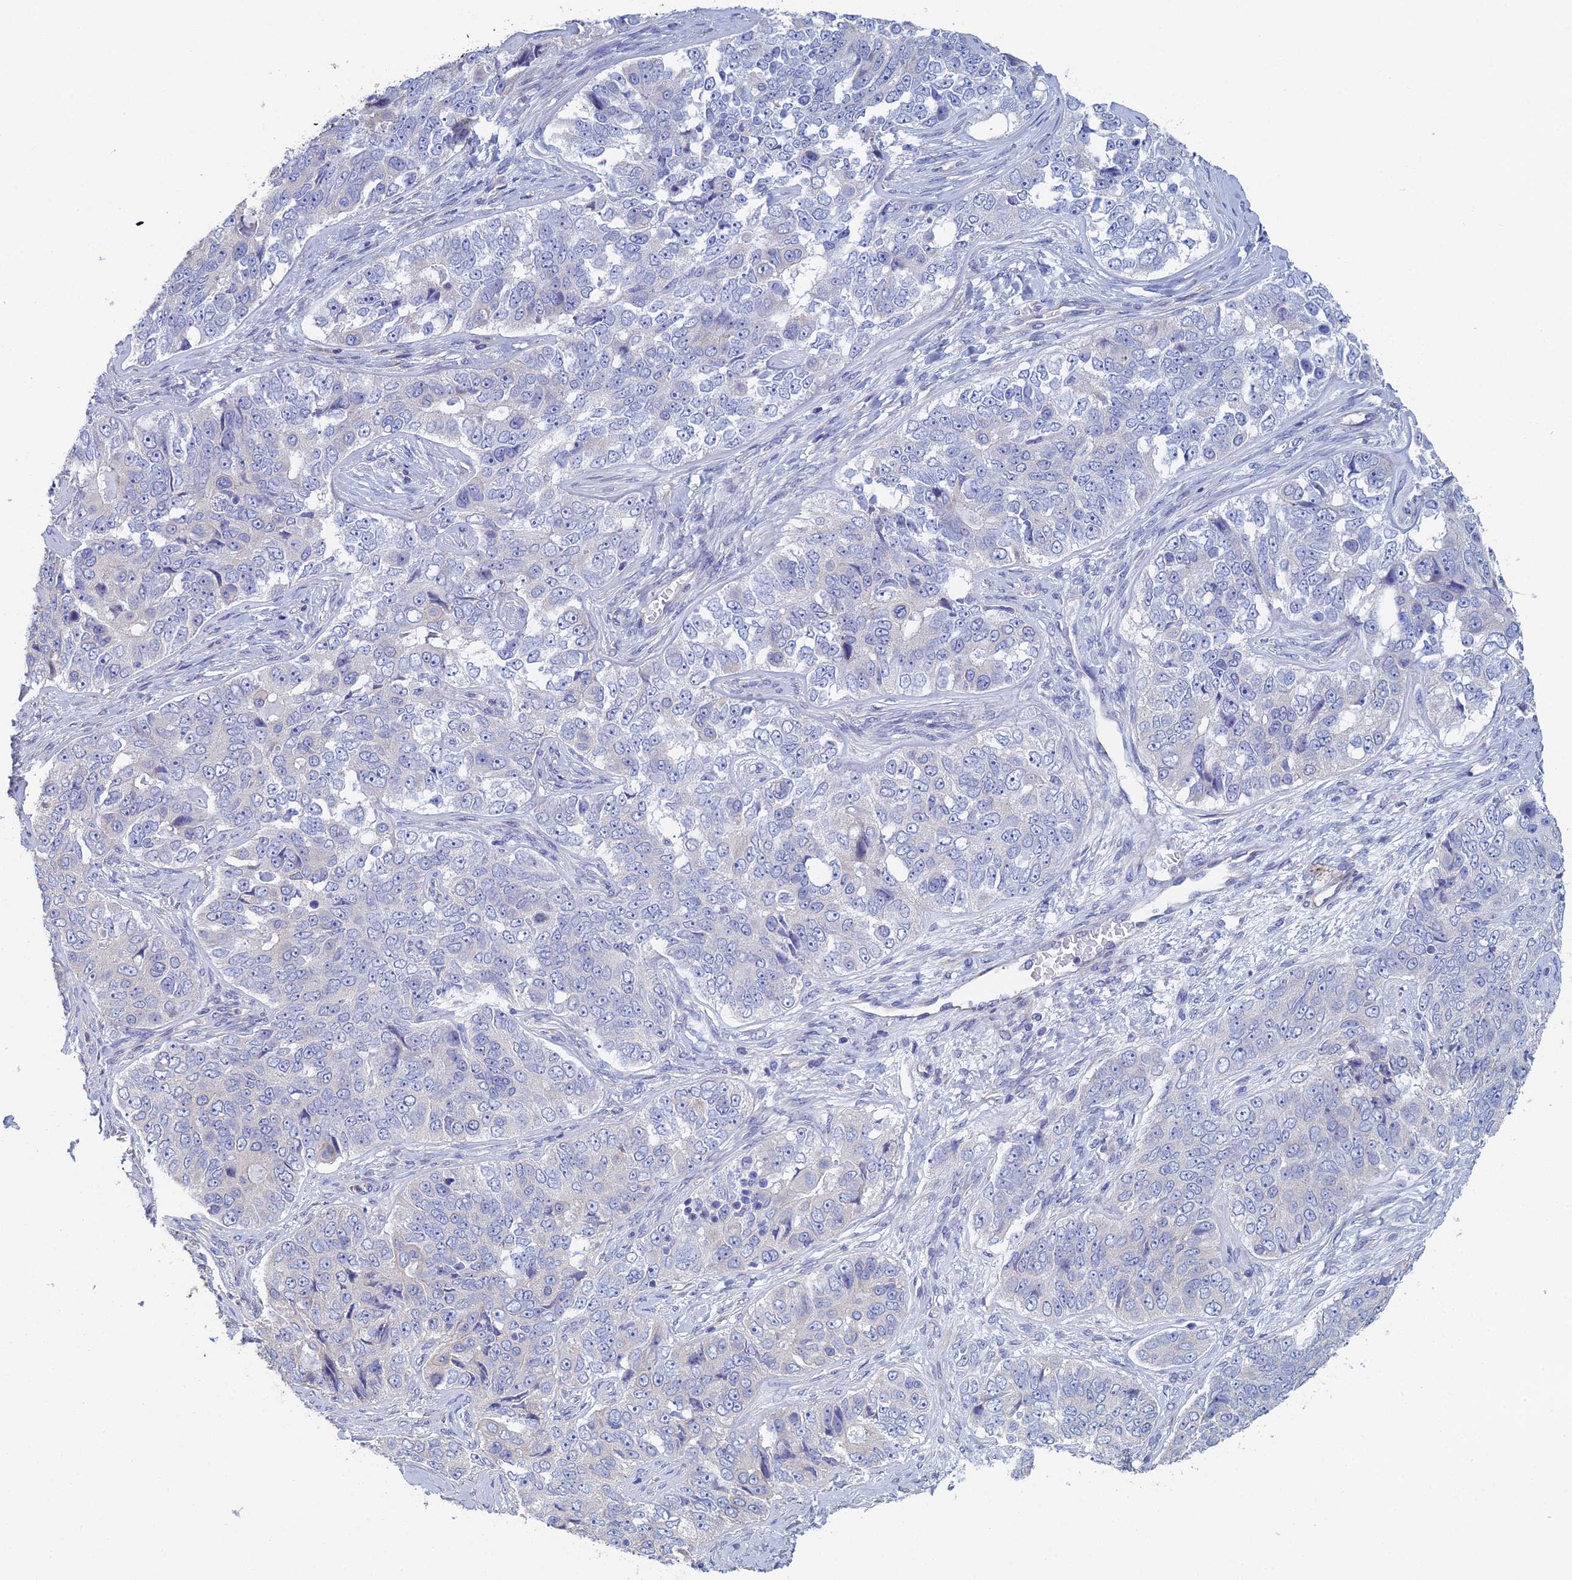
{"staining": {"intensity": "negative", "quantity": "none", "location": "none"}, "tissue": "ovarian cancer", "cell_type": "Tumor cells", "image_type": "cancer", "snomed": [{"axis": "morphology", "description": "Carcinoma, endometroid"}, {"axis": "topography", "description": "Ovary"}], "caption": "This is an IHC photomicrograph of ovarian endometroid carcinoma. There is no staining in tumor cells.", "gene": "PCDHA8", "patient": {"sex": "female", "age": 51}}